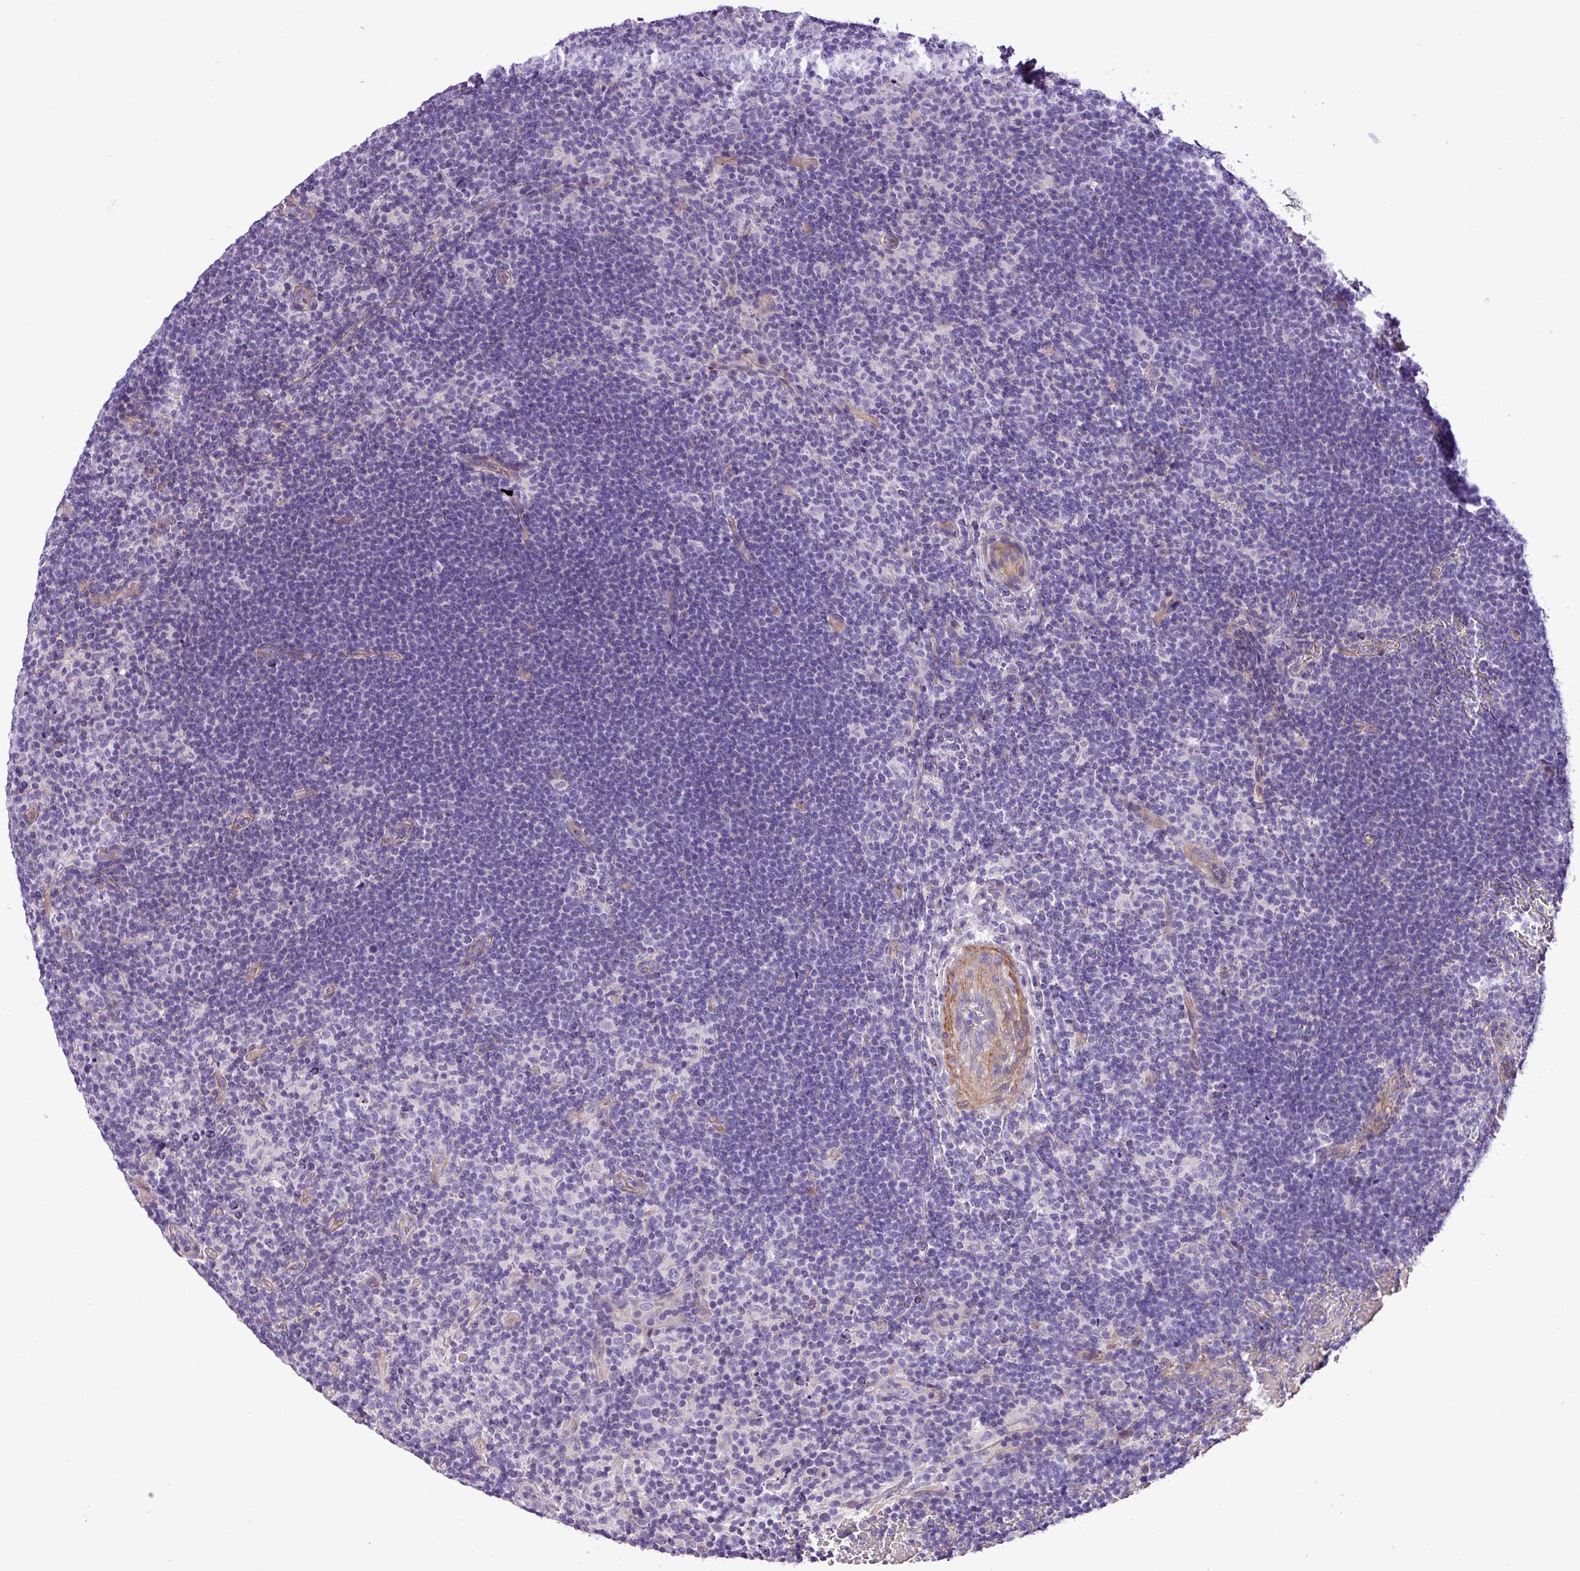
{"staining": {"intensity": "negative", "quantity": "none", "location": "none"}, "tissue": "lymphoma", "cell_type": "Tumor cells", "image_type": "cancer", "snomed": [{"axis": "morphology", "description": "Hodgkin's disease, NOS"}, {"axis": "topography", "description": "Lymph node"}], "caption": "Tumor cells are negative for brown protein staining in Hodgkin's disease.", "gene": "C11orf91", "patient": {"sex": "female", "age": 57}}